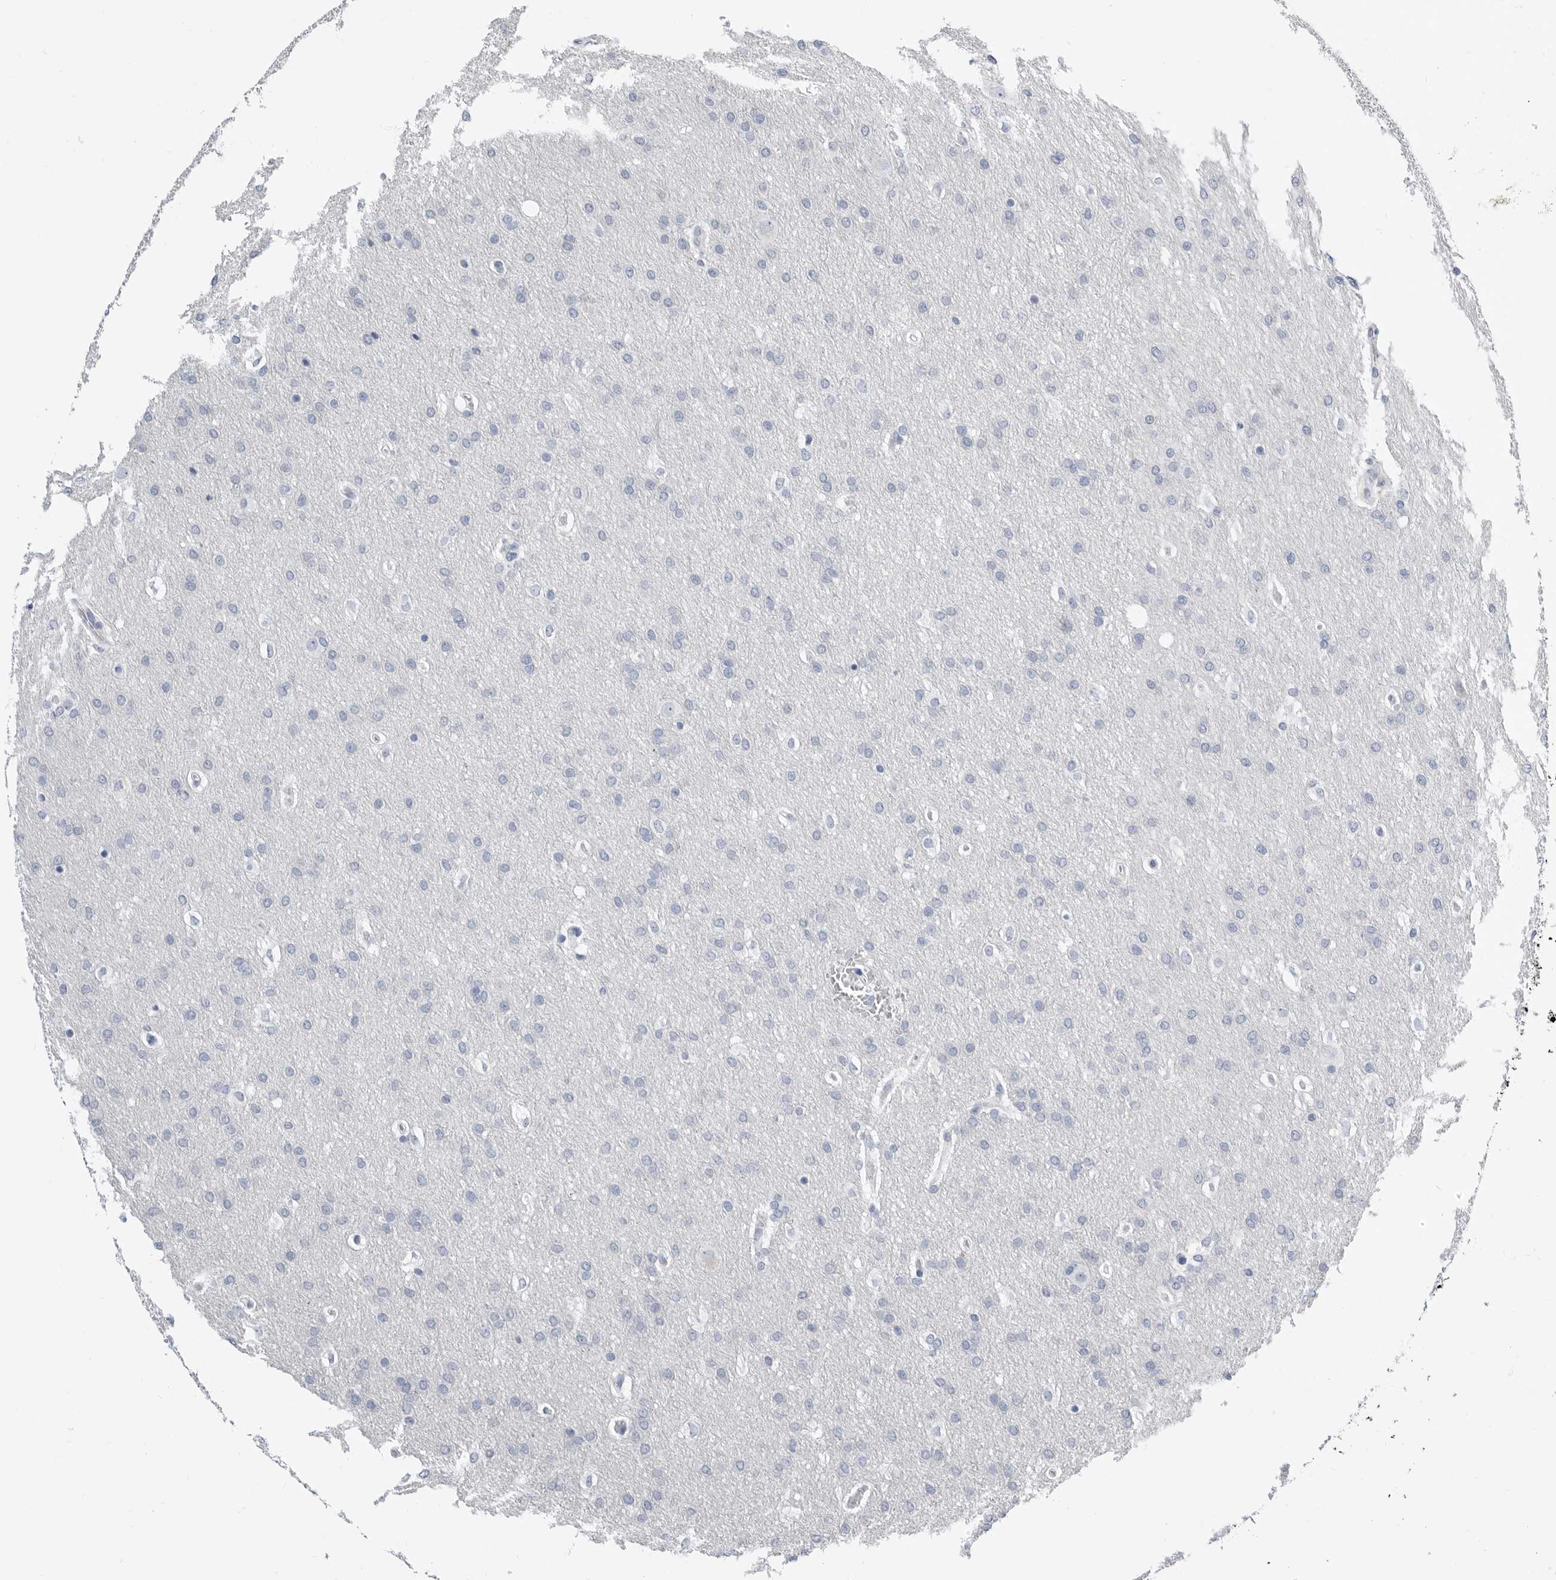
{"staining": {"intensity": "negative", "quantity": "none", "location": "none"}, "tissue": "glioma", "cell_type": "Tumor cells", "image_type": "cancer", "snomed": [{"axis": "morphology", "description": "Glioma, malignant, Low grade"}, {"axis": "topography", "description": "Brain"}], "caption": "There is no significant expression in tumor cells of malignant glioma (low-grade).", "gene": "PLN", "patient": {"sex": "female", "age": 37}}